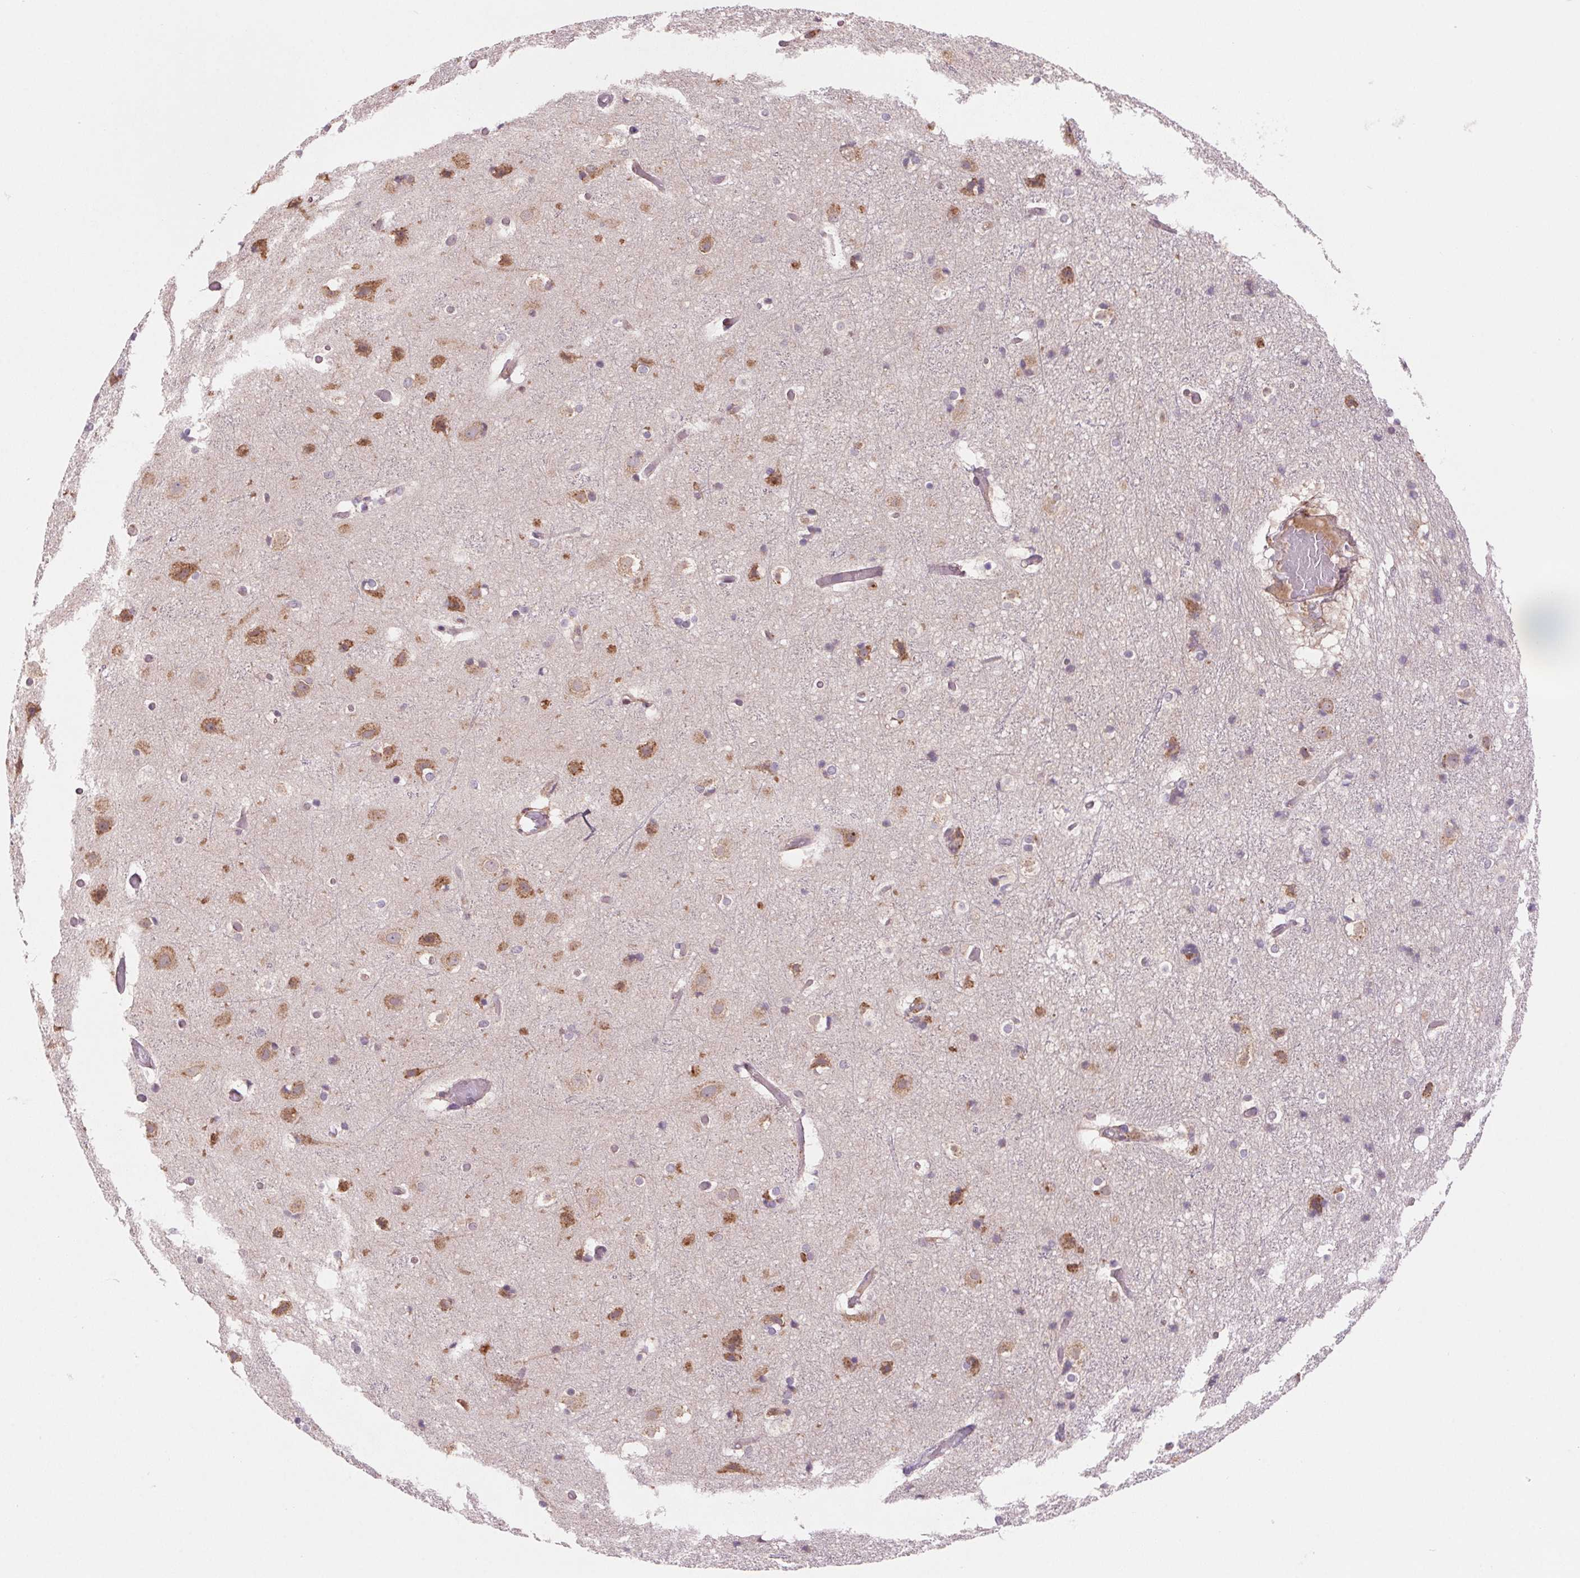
{"staining": {"intensity": "weak", "quantity": "25%-75%", "location": "cytoplasmic/membranous"}, "tissue": "cerebral cortex", "cell_type": "Endothelial cells", "image_type": "normal", "snomed": [{"axis": "morphology", "description": "Normal tissue, NOS"}, {"axis": "topography", "description": "Cerebral cortex"}], "caption": "Immunohistochemistry image of normal cerebral cortex: cerebral cortex stained using immunohistochemistry (IHC) demonstrates low levels of weak protein expression localized specifically in the cytoplasmic/membranous of endothelial cells, appearing as a cytoplasmic/membranous brown color.", "gene": "KLHL20", "patient": {"sex": "female", "age": 52}}